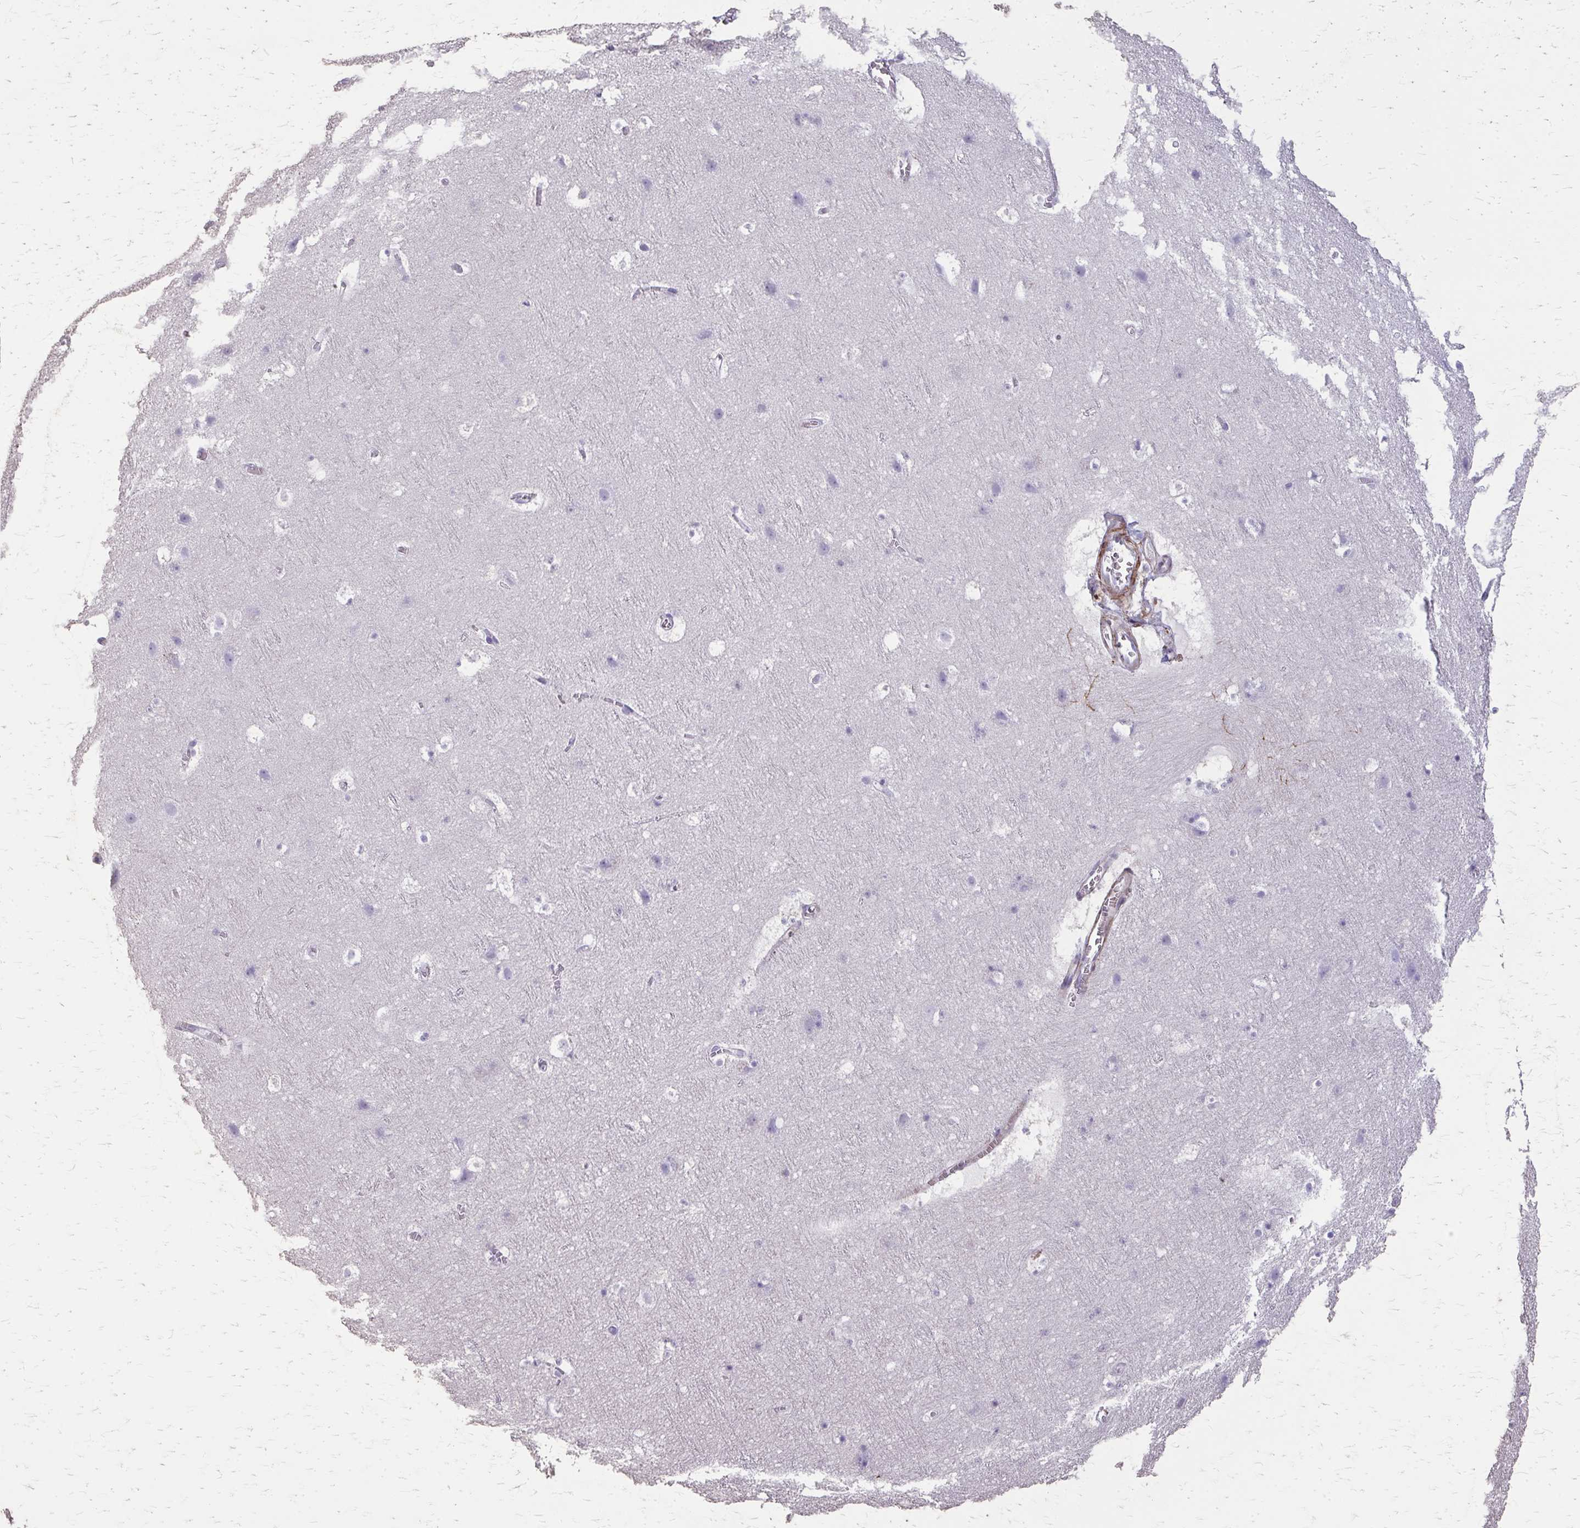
{"staining": {"intensity": "negative", "quantity": "none", "location": "none"}, "tissue": "cerebral cortex", "cell_type": "Endothelial cells", "image_type": "normal", "snomed": [{"axis": "morphology", "description": "Normal tissue, NOS"}, {"axis": "topography", "description": "Cerebral cortex"}], "caption": "Immunohistochemistry photomicrograph of unremarkable cerebral cortex: cerebral cortex stained with DAB (3,3'-diaminobenzidine) reveals no significant protein positivity in endothelial cells.", "gene": "TENM4", "patient": {"sex": "female", "age": 42}}